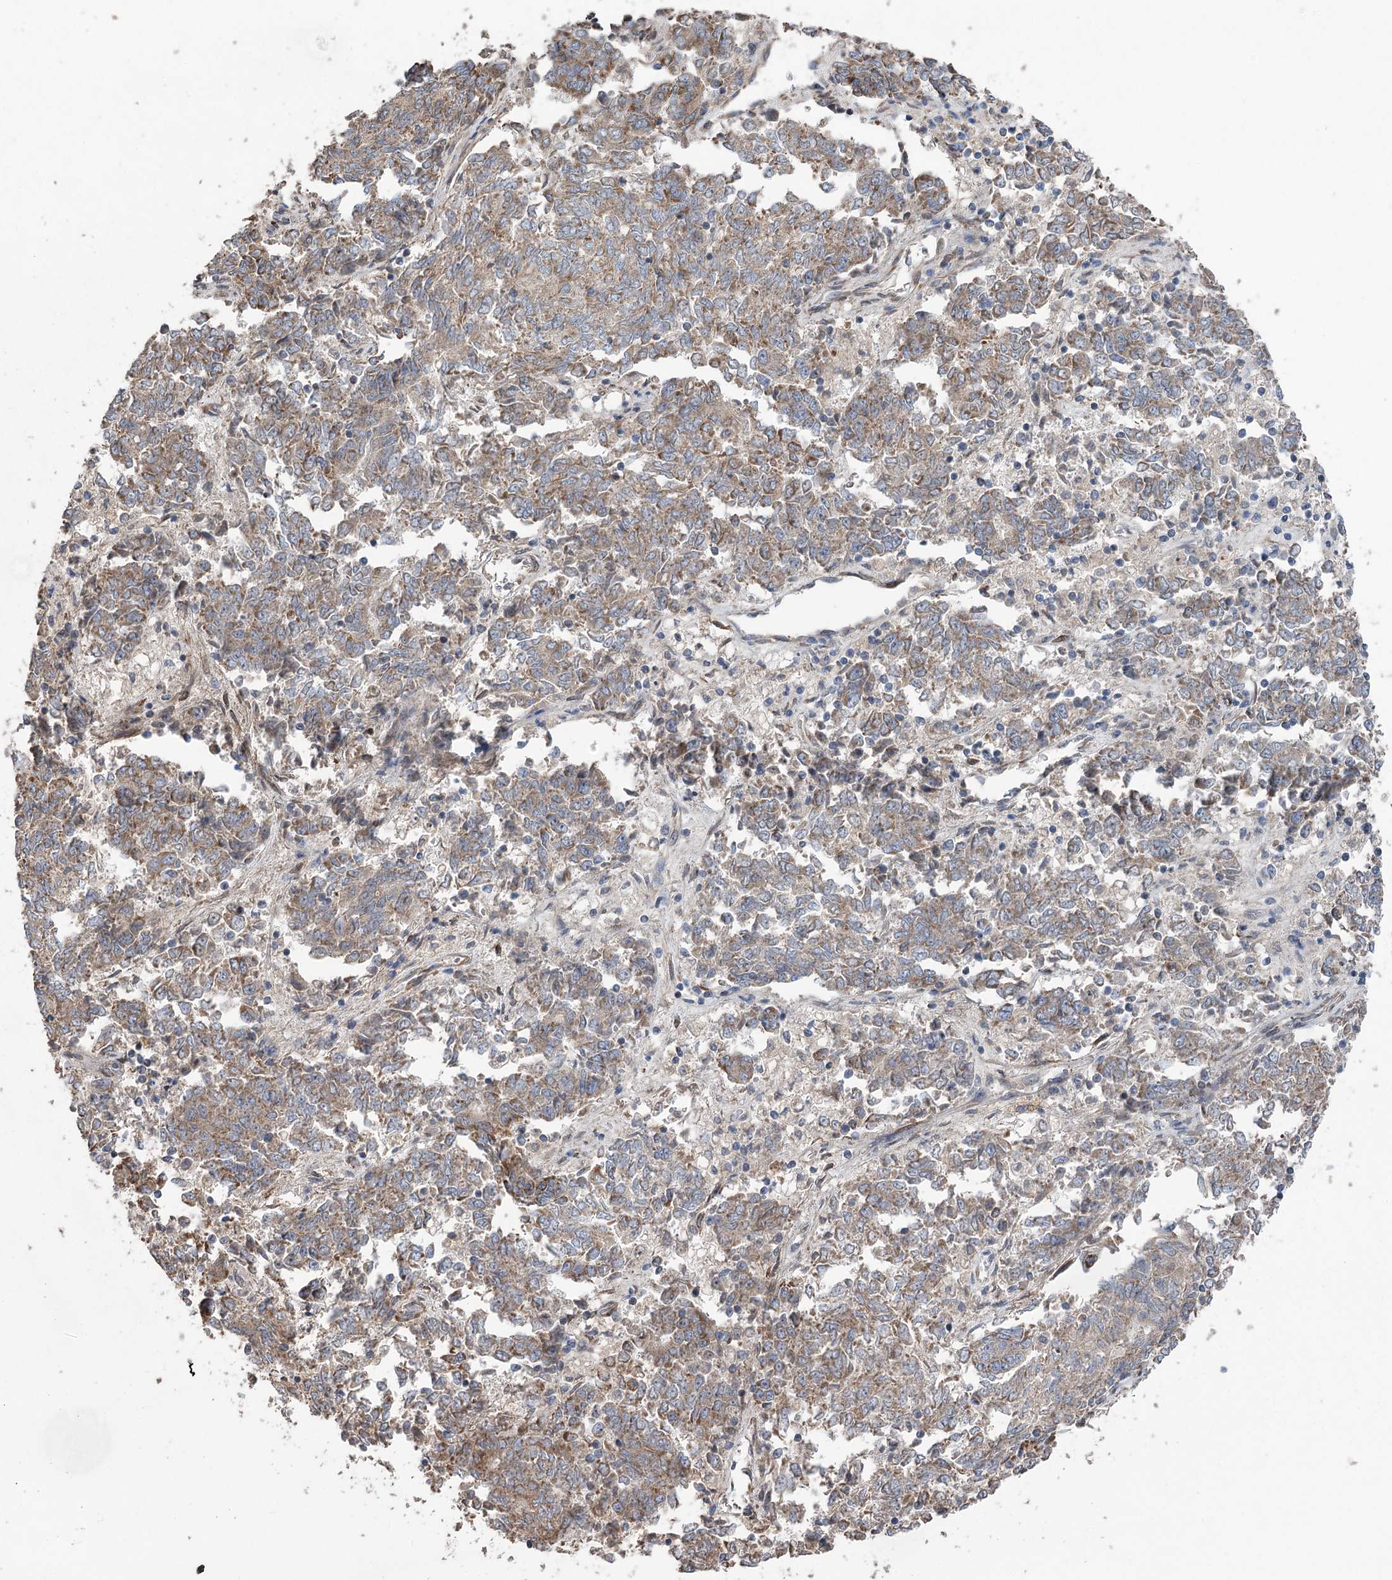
{"staining": {"intensity": "moderate", "quantity": ">75%", "location": "cytoplasmic/membranous"}, "tissue": "endometrial cancer", "cell_type": "Tumor cells", "image_type": "cancer", "snomed": [{"axis": "morphology", "description": "Adenocarcinoma, NOS"}, {"axis": "topography", "description": "Endometrium"}], "caption": "Protein expression analysis of human endometrial adenocarcinoma reveals moderate cytoplasmic/membranous expression in about >75% of tumor cells. Nuclei are stained in blue.", "gene": "RWDD4", "patient": {"sex": "female", "age": 80}}